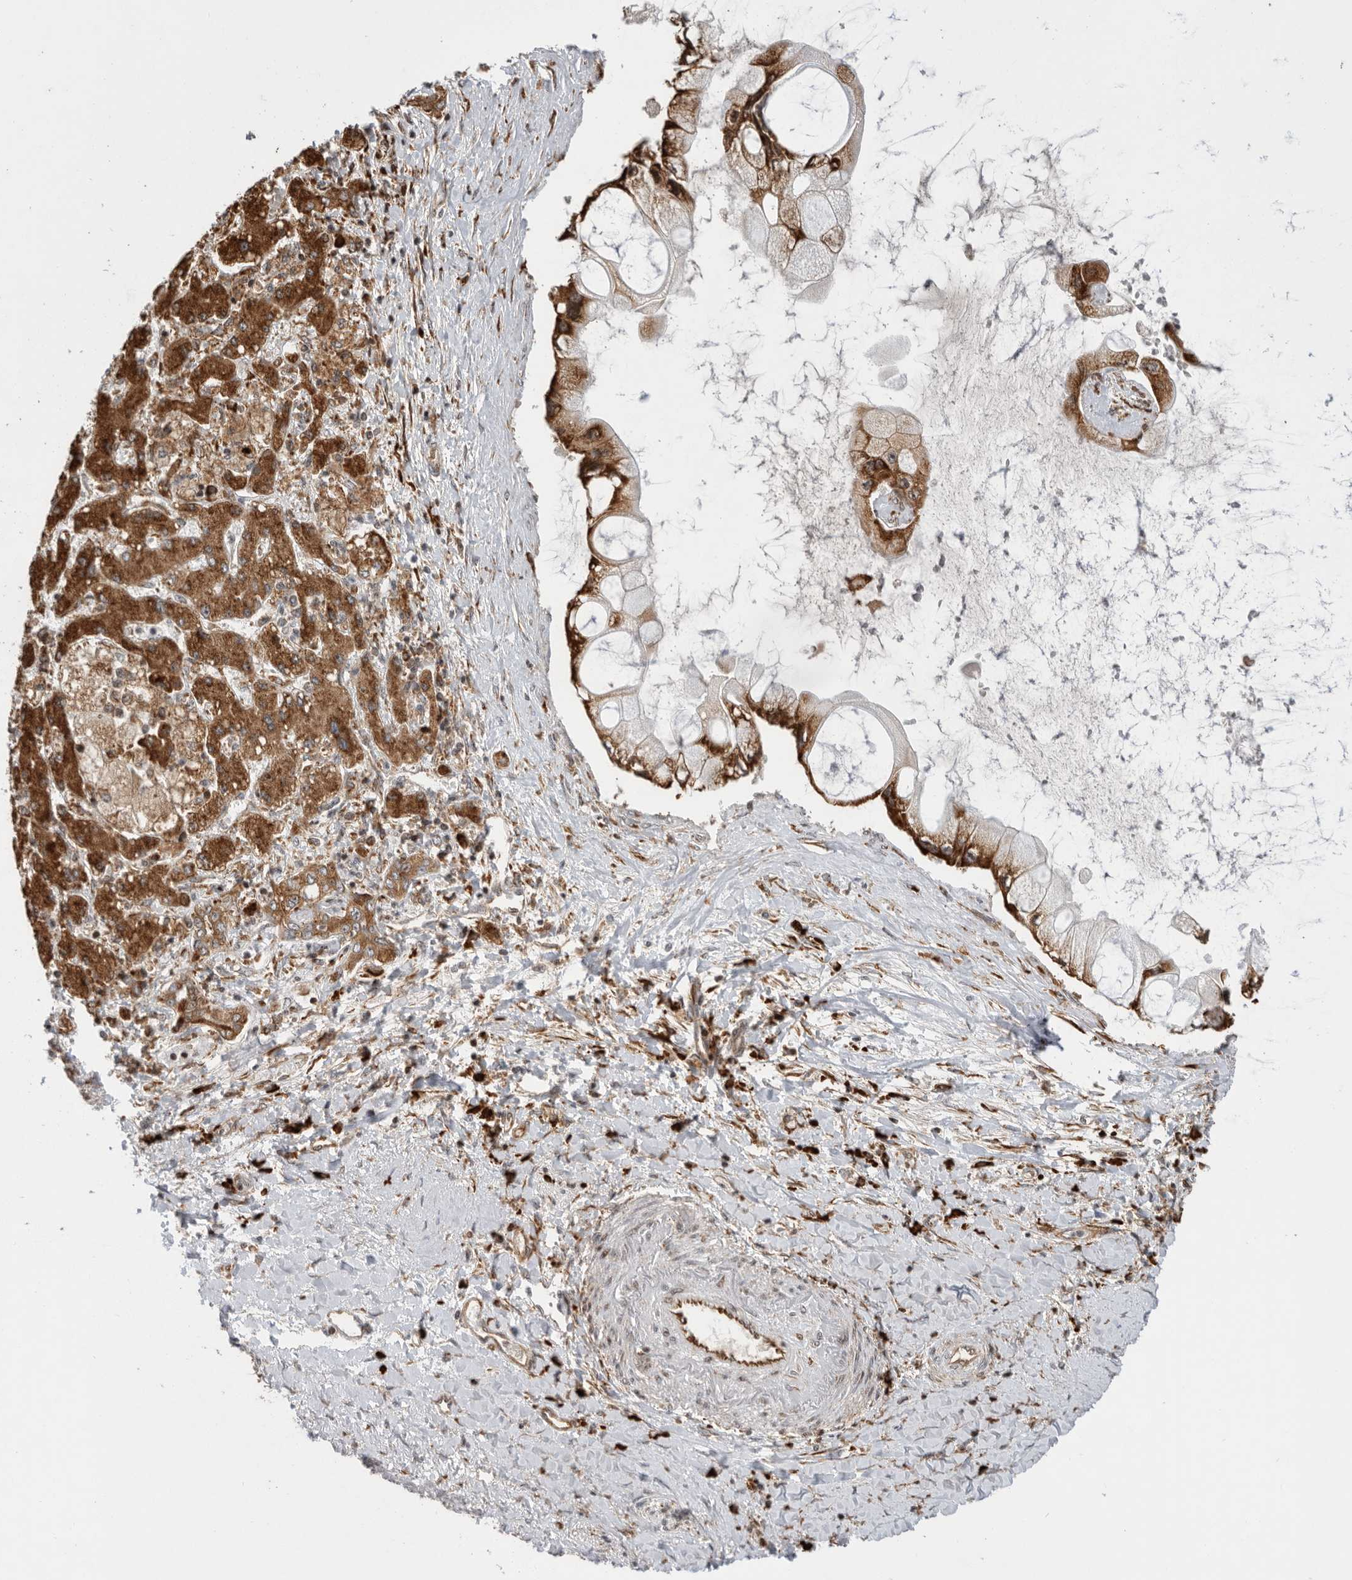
{"staining": {"intensity": "strong", "quantity": ">75%", "location": "cytoplasmic/membranous"}, "tissue": "liver cancer", "cell_type": "Tumor cells", "image_type": "cancer", "snomed": [{"axis": "morphology", "description": "Cholangiocarcinoma"}, {"axis": "topography", "description": "Liver"}], "caption": "The photomicrograph displays immunohistochemical staining of liver cancer. There is strong cytoplasmic/membranous staining is seen in approximately >75% of tumor cells.", "gene": "FZD3", "patient": {"sex": "male", "age": 50}}